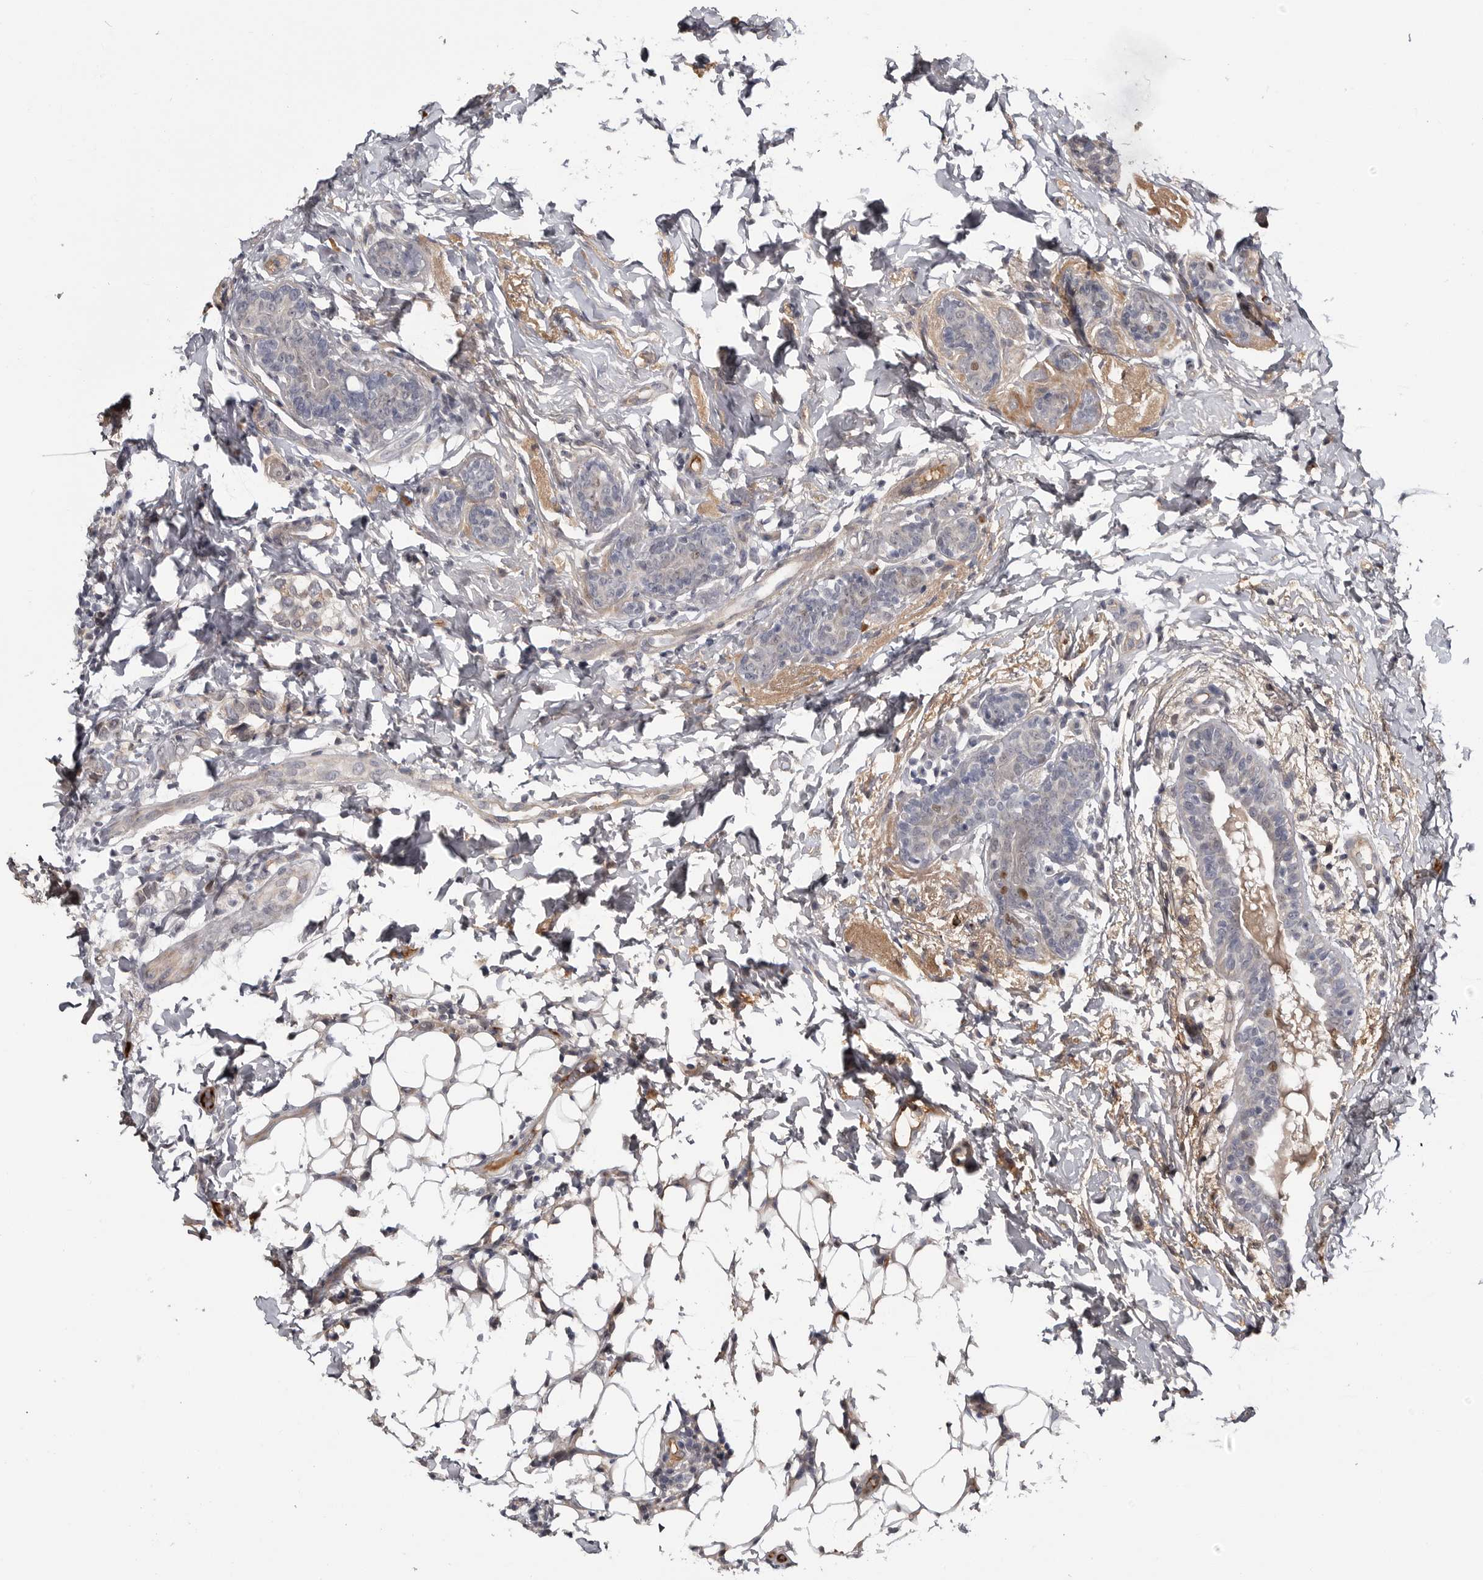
{"staining": {"intensity": "negative", "quantity": "none", "location": "none"}, "tissue": "breast cancer", "cell_type": "Tumor cells", "image_type": "cancer", "snomed": [{"axis": "morphology", "description": "Normal tissue, NOS"}, {"axis": "morphology", "description": "Lobular carcinoma"}, {"axis": "topography", "description": "Breast"}], "caption": "Breast cancer was stained to show a protein in brown. There is no significant positivity in tumor cells. (DAB immunohistochemistry (IHC), high magnification).", "gene": "ZNF277", "patient": {"sex": "female", "age": 47}}